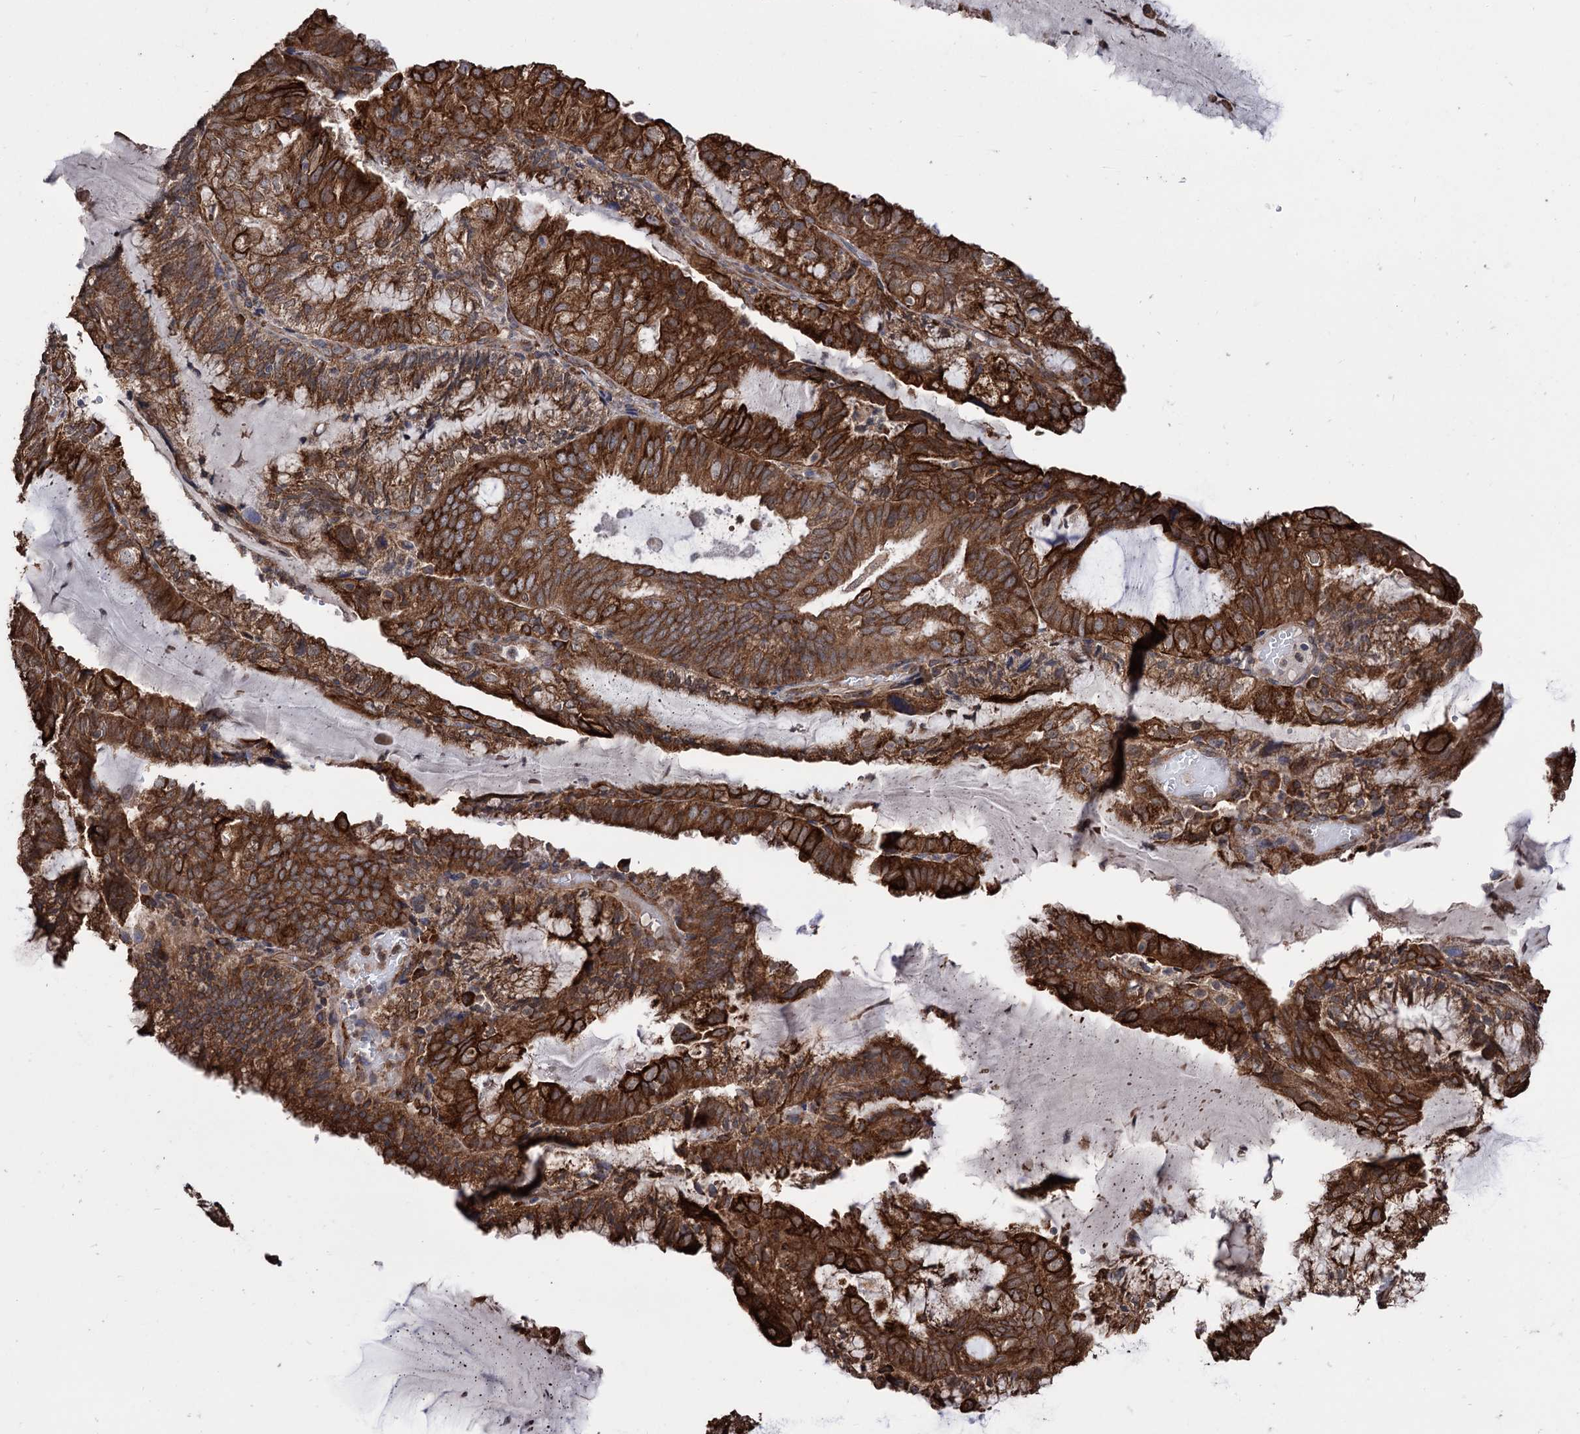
{"staining": {"intensity": "strong", "quantity": ">75%", "location": "cytoplasmic/membranous"}, "tissue": "endometrial cancer", "cell_type": "Tumor cells", "image_type": "cancer", "snomed": [{"axis": "morphology", "description": "Adenocarcinoma, NOS"}, {"axis": "topography", "description": "Endometrium"}], "caption": "Immunohistochemical staining of adenocarcinoma (endometrial) reveals high levels of strong cytoplasmic/membranous positivity in approximately >75% of tumor cells. The staining is performed using DAB brown chromogen to label protein expression. The nuclei are counter-stained blue using hematoxylin.", "gene": "CDAN1", "patient": {"sex": "female", "age": 81}}